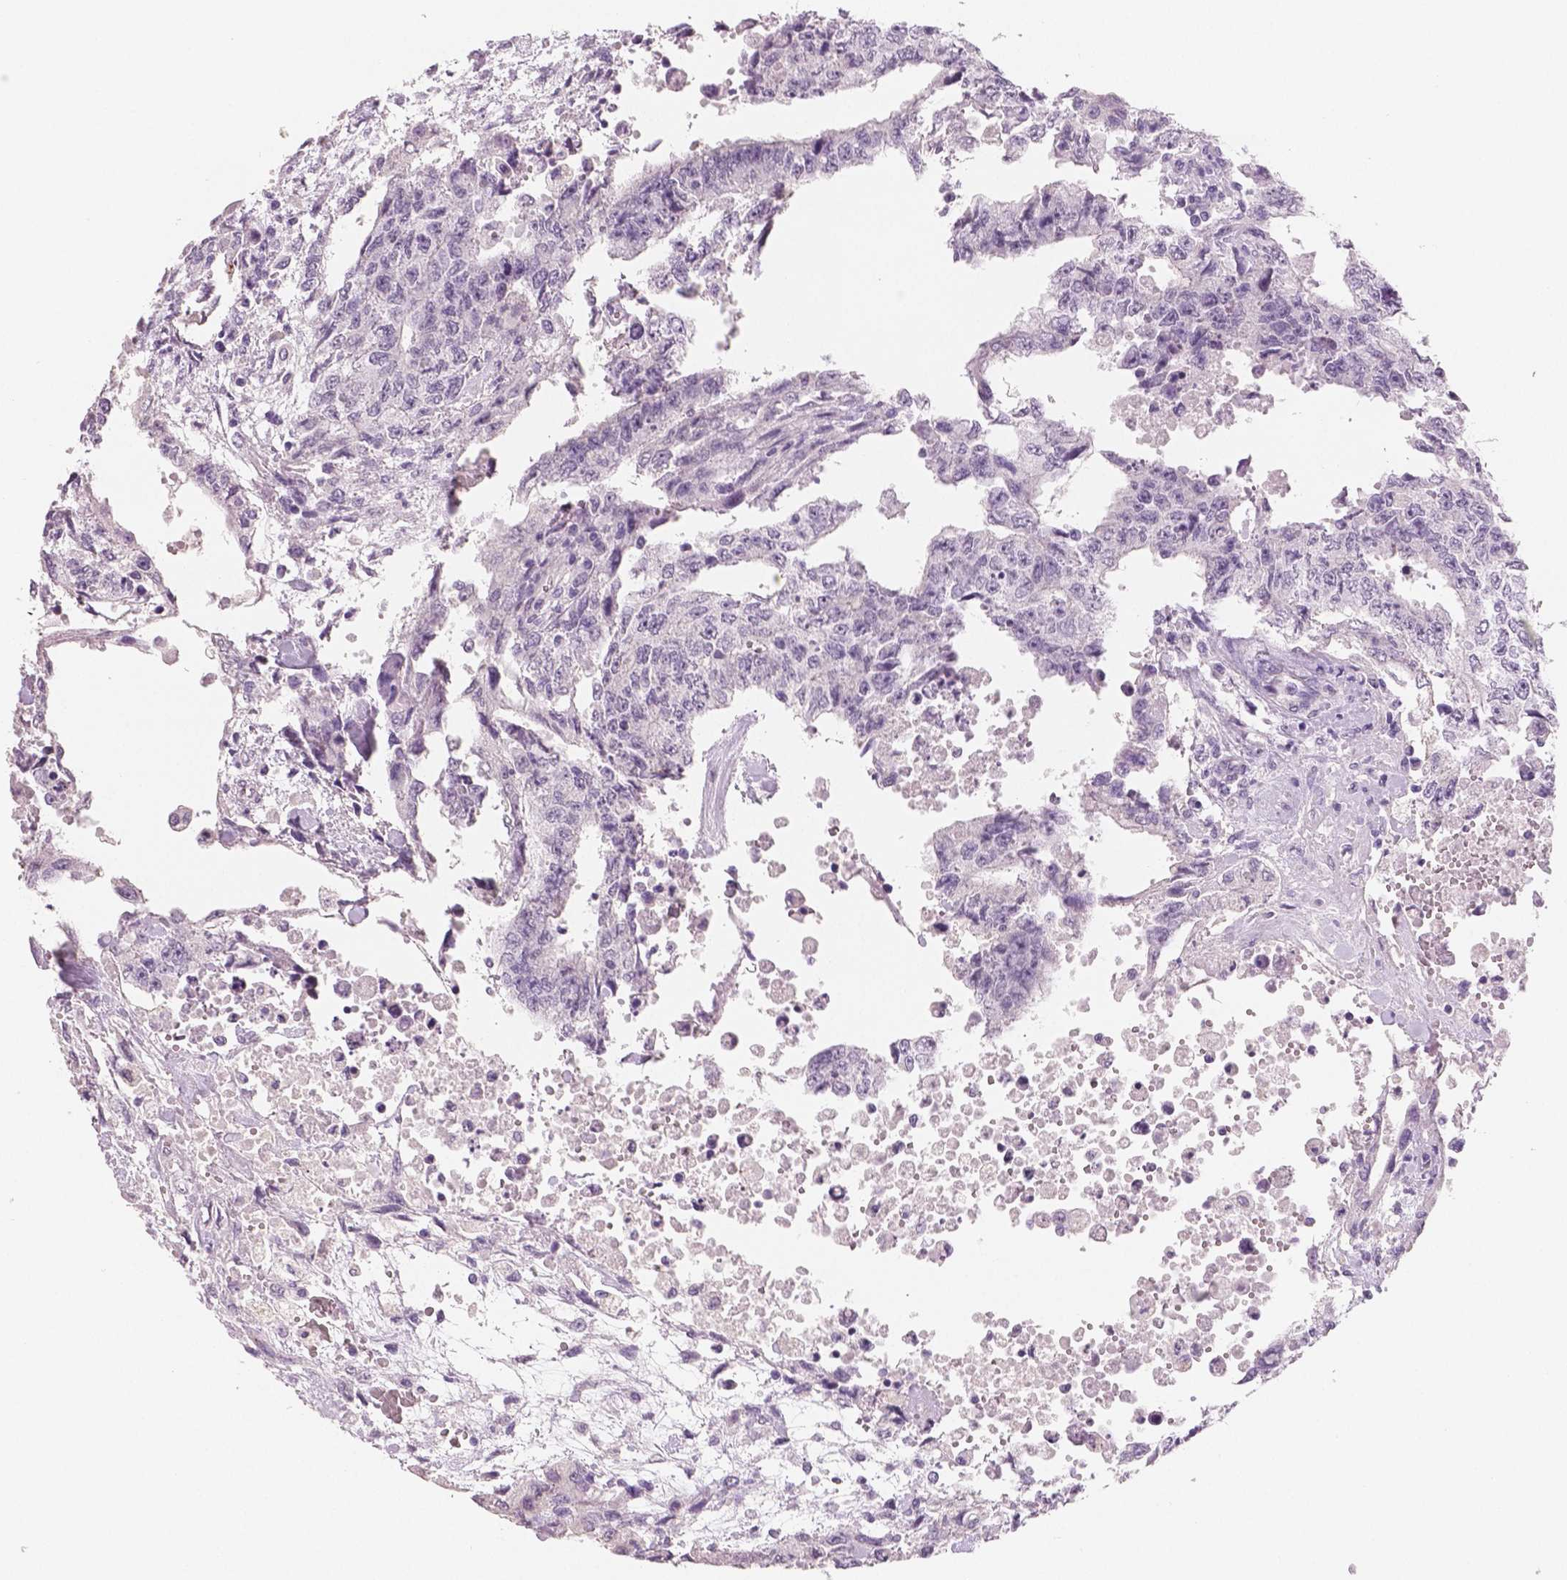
{"staining": {"intensity": "negative", "quantity": "none", "location": "none"}, "tissue": "testis cancer", "cell_type": "Tumor cells", "image_type": "cancer", "snomed": [{"axis": "morphology", "description": "Carcinoma, Embryonal, NOS"}, {"axis": "topography", "description": "Testis"}], "caption": "DAB (3,3'-diaminobenzidine) immunohistochemical staining of human embryonal carcinoma (testis) displays no significant staining in tumor cells.", "gene": "TSPAN7", "patient": {"sex": "male", "age": 24}}